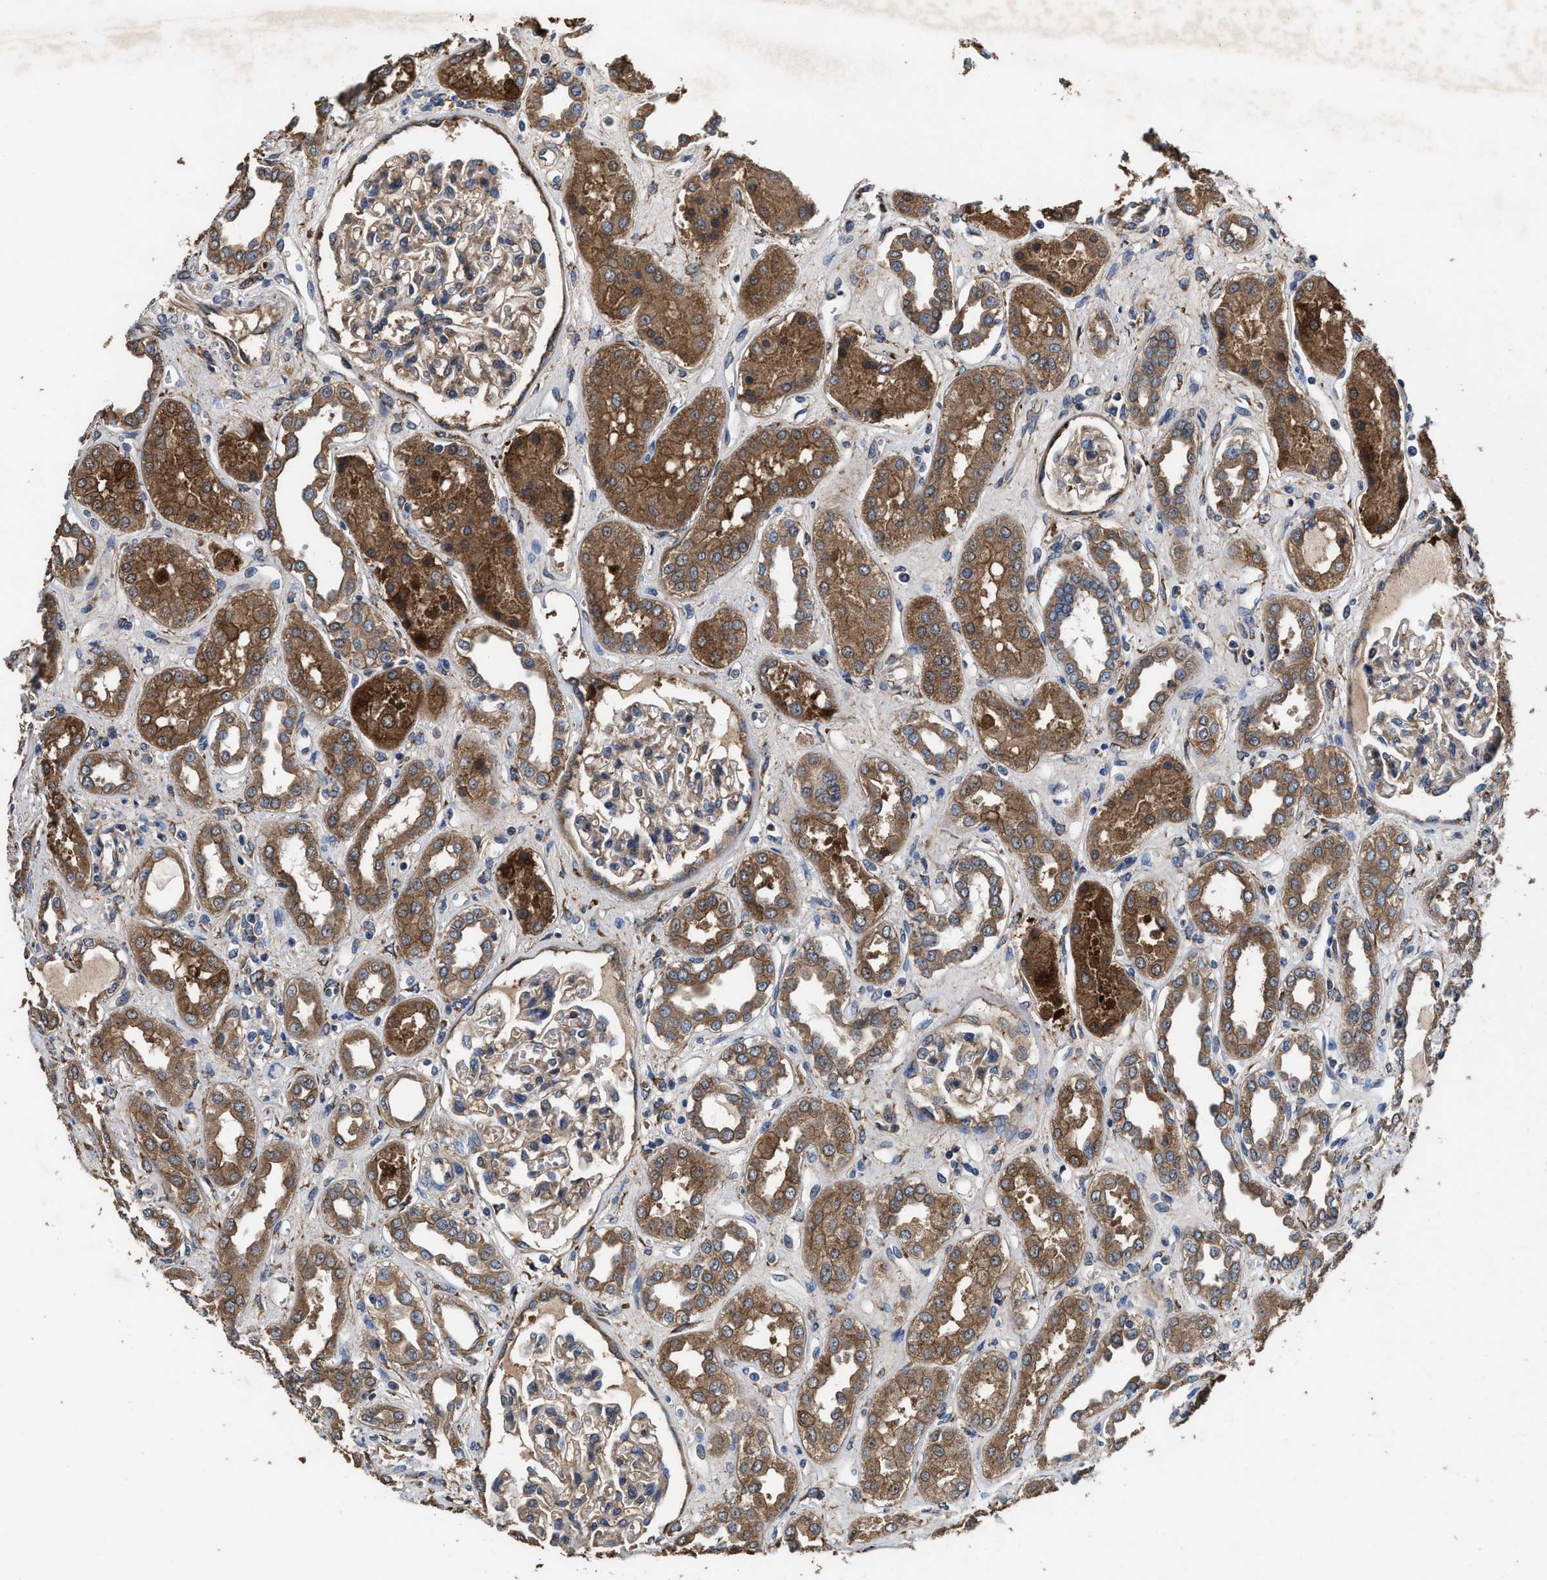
{"staining": {"intensity": "moderate", "quantity": "<25%", "location": "cytoplasmic/membranous"}, "tissue": "kidney", "cell_type": "Cells in glomeruli", "image_type": "normal", "snomed": [{"axis": "morphology", "description": "Normal tissue, NOS"}, {"axis": "topography", "description": "Kidney"}], "caption": "IHC of normal human kidney exhibits low levels of moderate cytoplasmic/membranous expression in about <25% of cells in glomeruli.", "gene": "IDNK", "patient": {"sex": "male", "age": 59}}